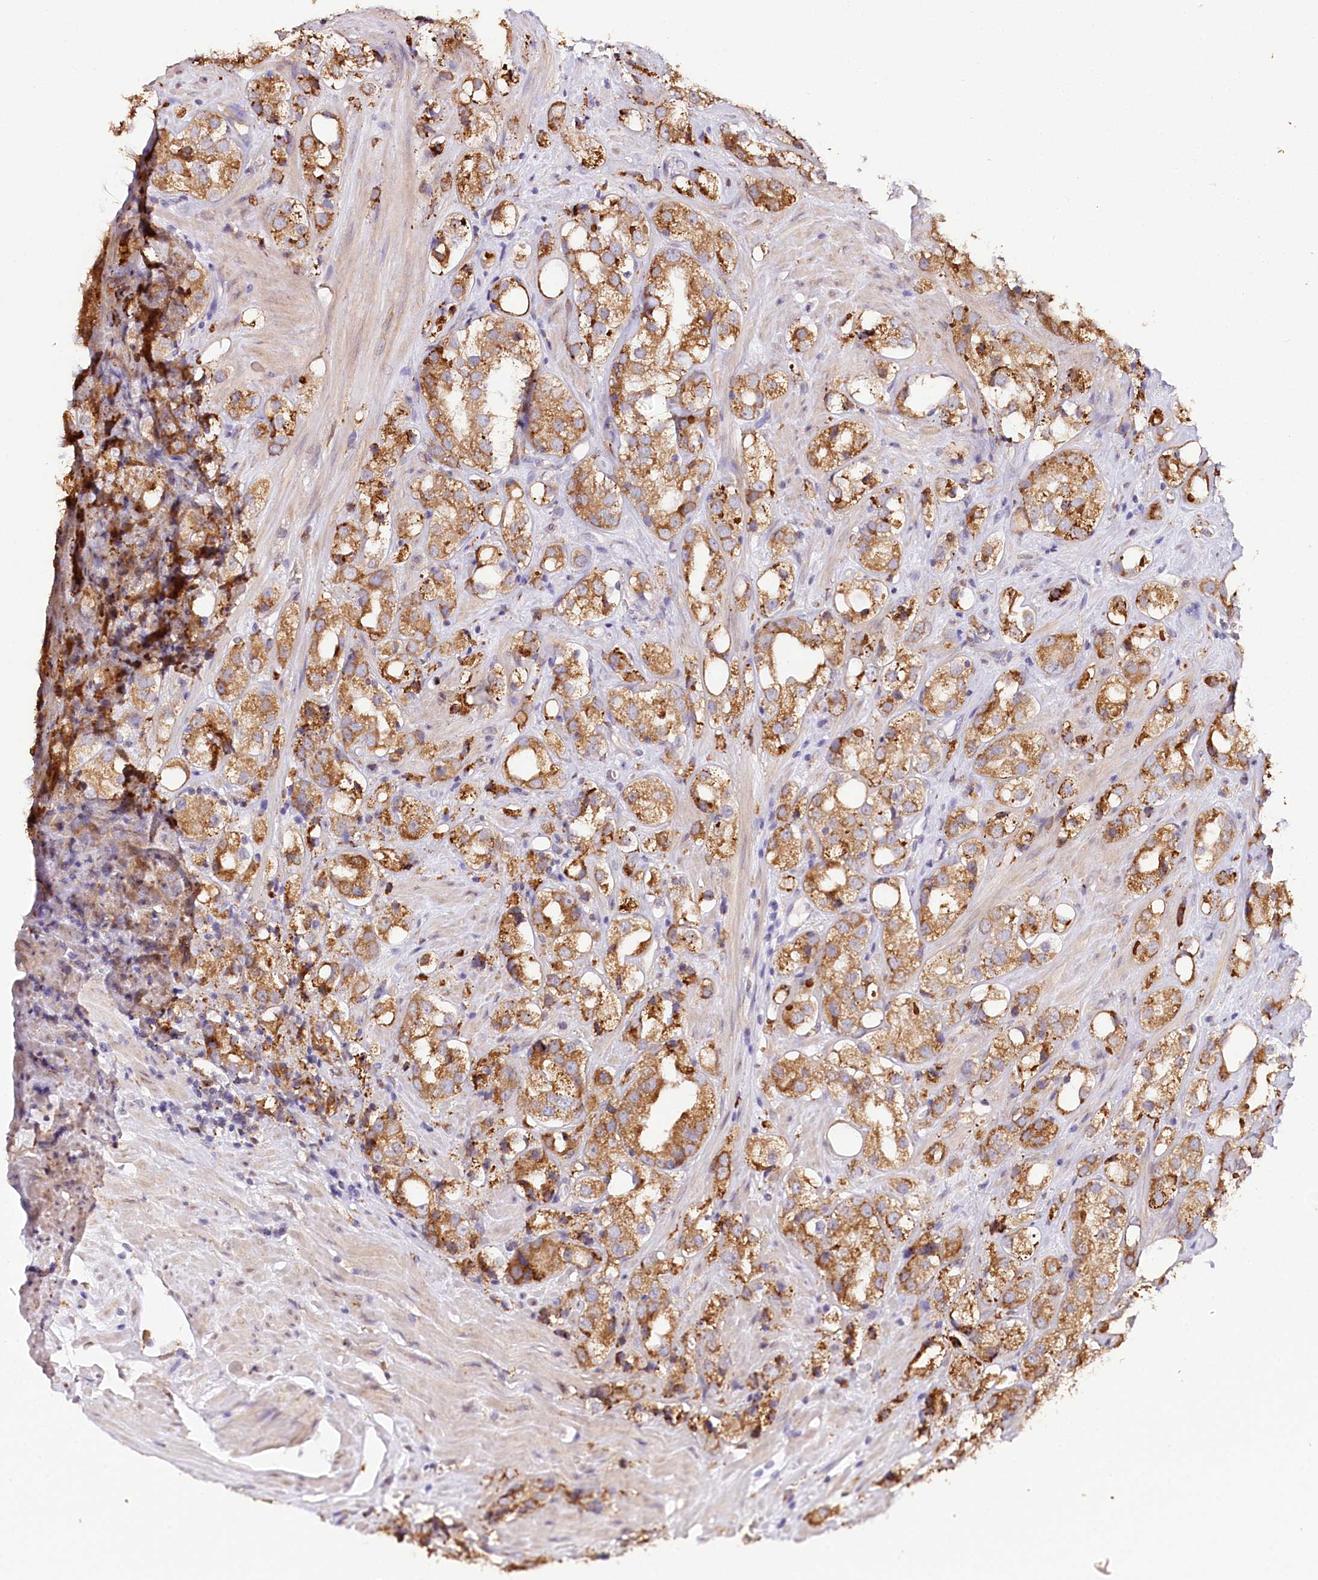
{"staining": {"intensity": "strong", "quantity": ">75%", "location": "cytoplasmic/membranous"}, "tissue": "prostate cancer", "cell_type": "Tumor cells", "image_type": "cancer", "snomed": [{"axis": "morphology", "description": "Adenocarcinoma, NOS"}, {"axis": "topography", "description": "Prostate"}], "caption": "Immunohistochemical staining of prostate adenocarcinoma demonstrates high levels of strong cytoplasmic/membranous protein positivity in about >75% of tumor cells. (IHC, brightfield microscopy, high magnification).", "gene": "VEGFA", "patient": {"sex": "male", "age": 79}}